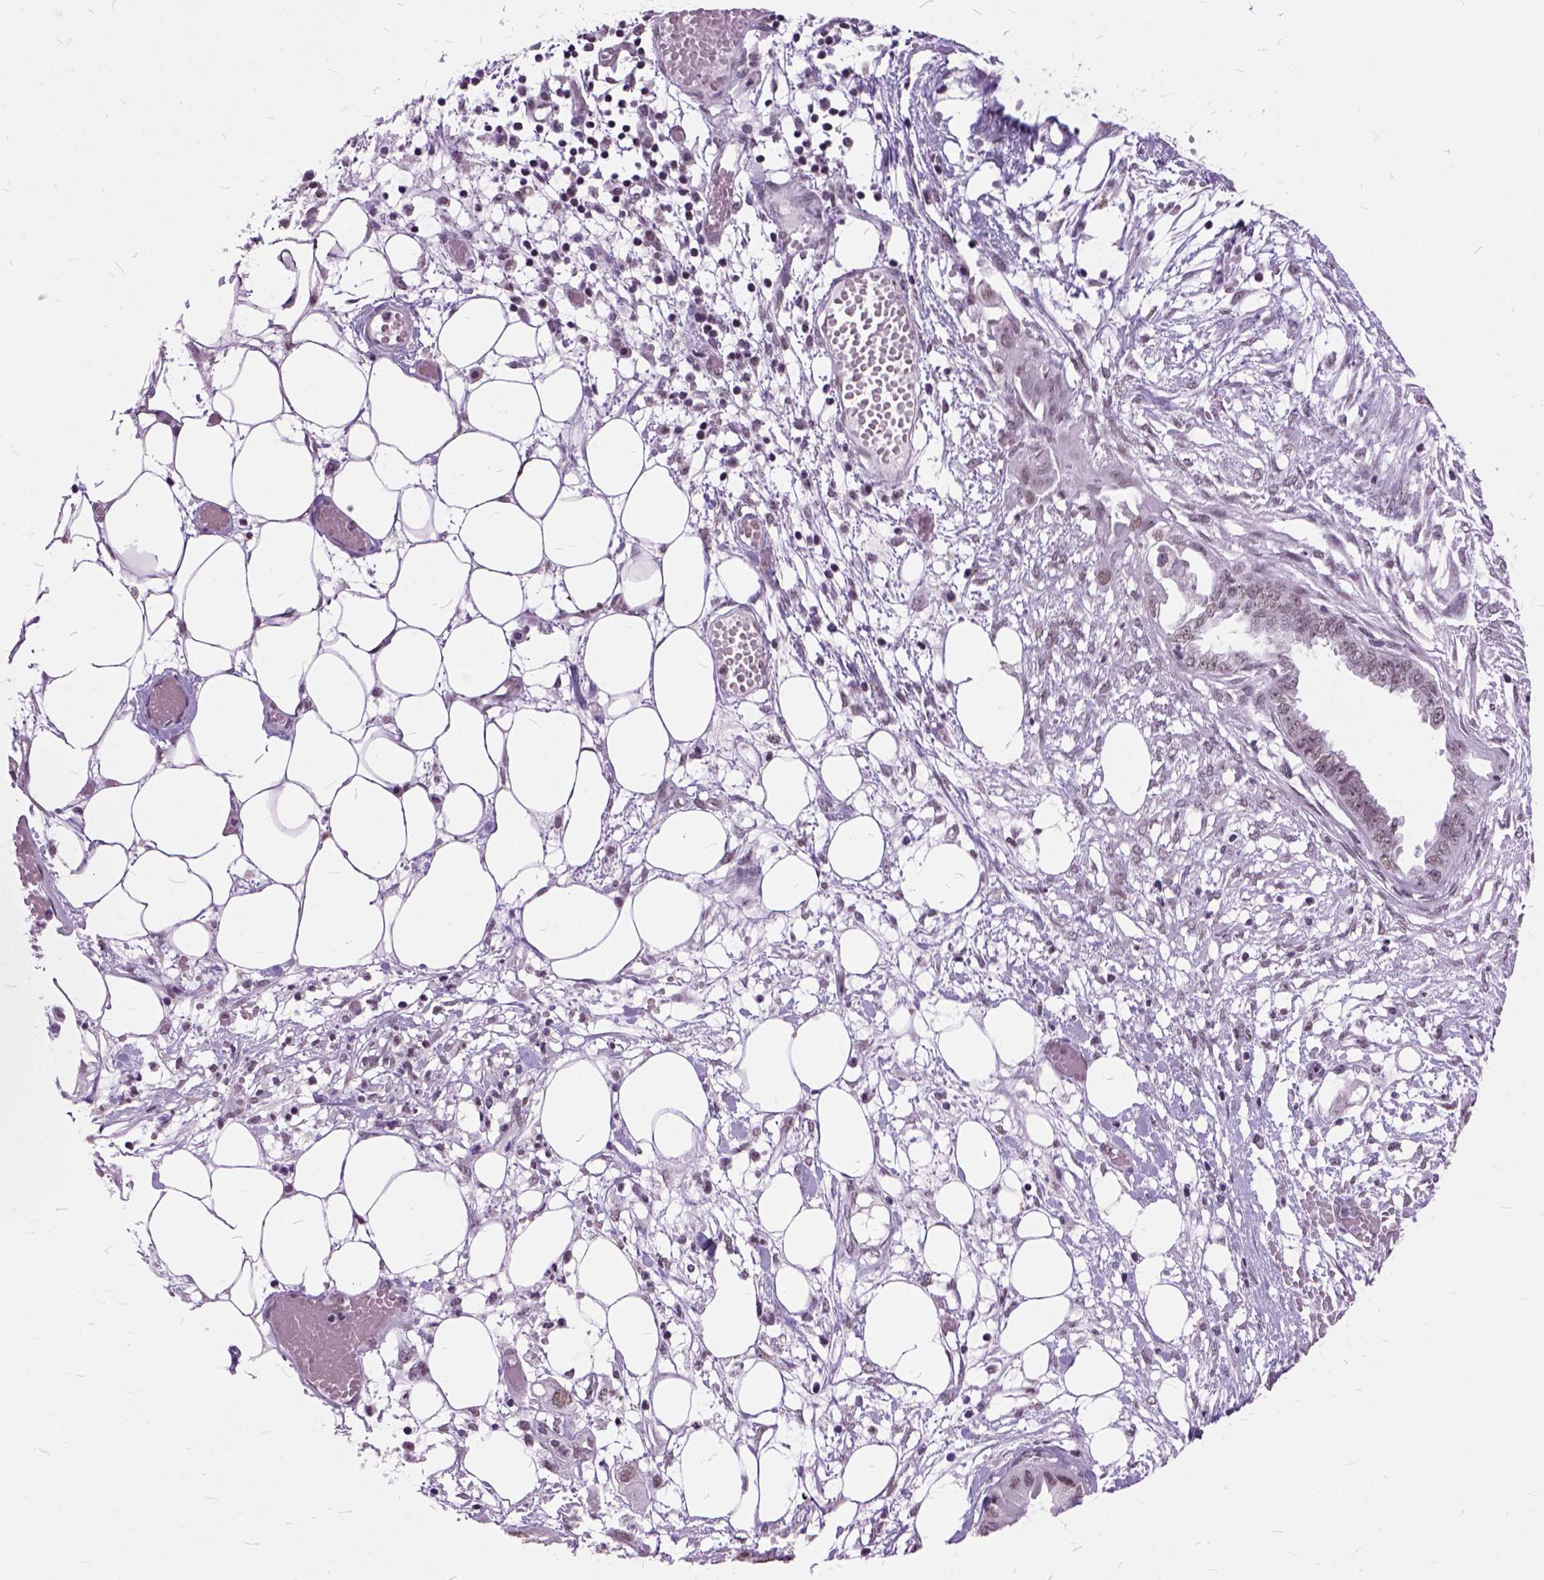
{"staining": {"intensity": "weak", "quantity": ">75%", "location": "nuclear"}, "tissue": "endometrial cancer", "cell_type": "Tumor cells", "image_type": "cancer", "snomed": [{"axis": "morphology", "description": "Adenocarcinoma, NOS"}, {"axis": "morphology", "description": "Adenocarcinoma, metastatic, NOS"}, {"axis": "topography", "description": "Adipose tissue"}, {"axis": "topography", "description": "Endometrium"}], "caption": "Endometrial cancer (adenocarcinoma) was stained to show a protein in brown. There is low levels of weak nuclear expression in approximately >75% of tumor cells.", "gene": "ORC5", "patient": {"sex": "female", "age": 67}}